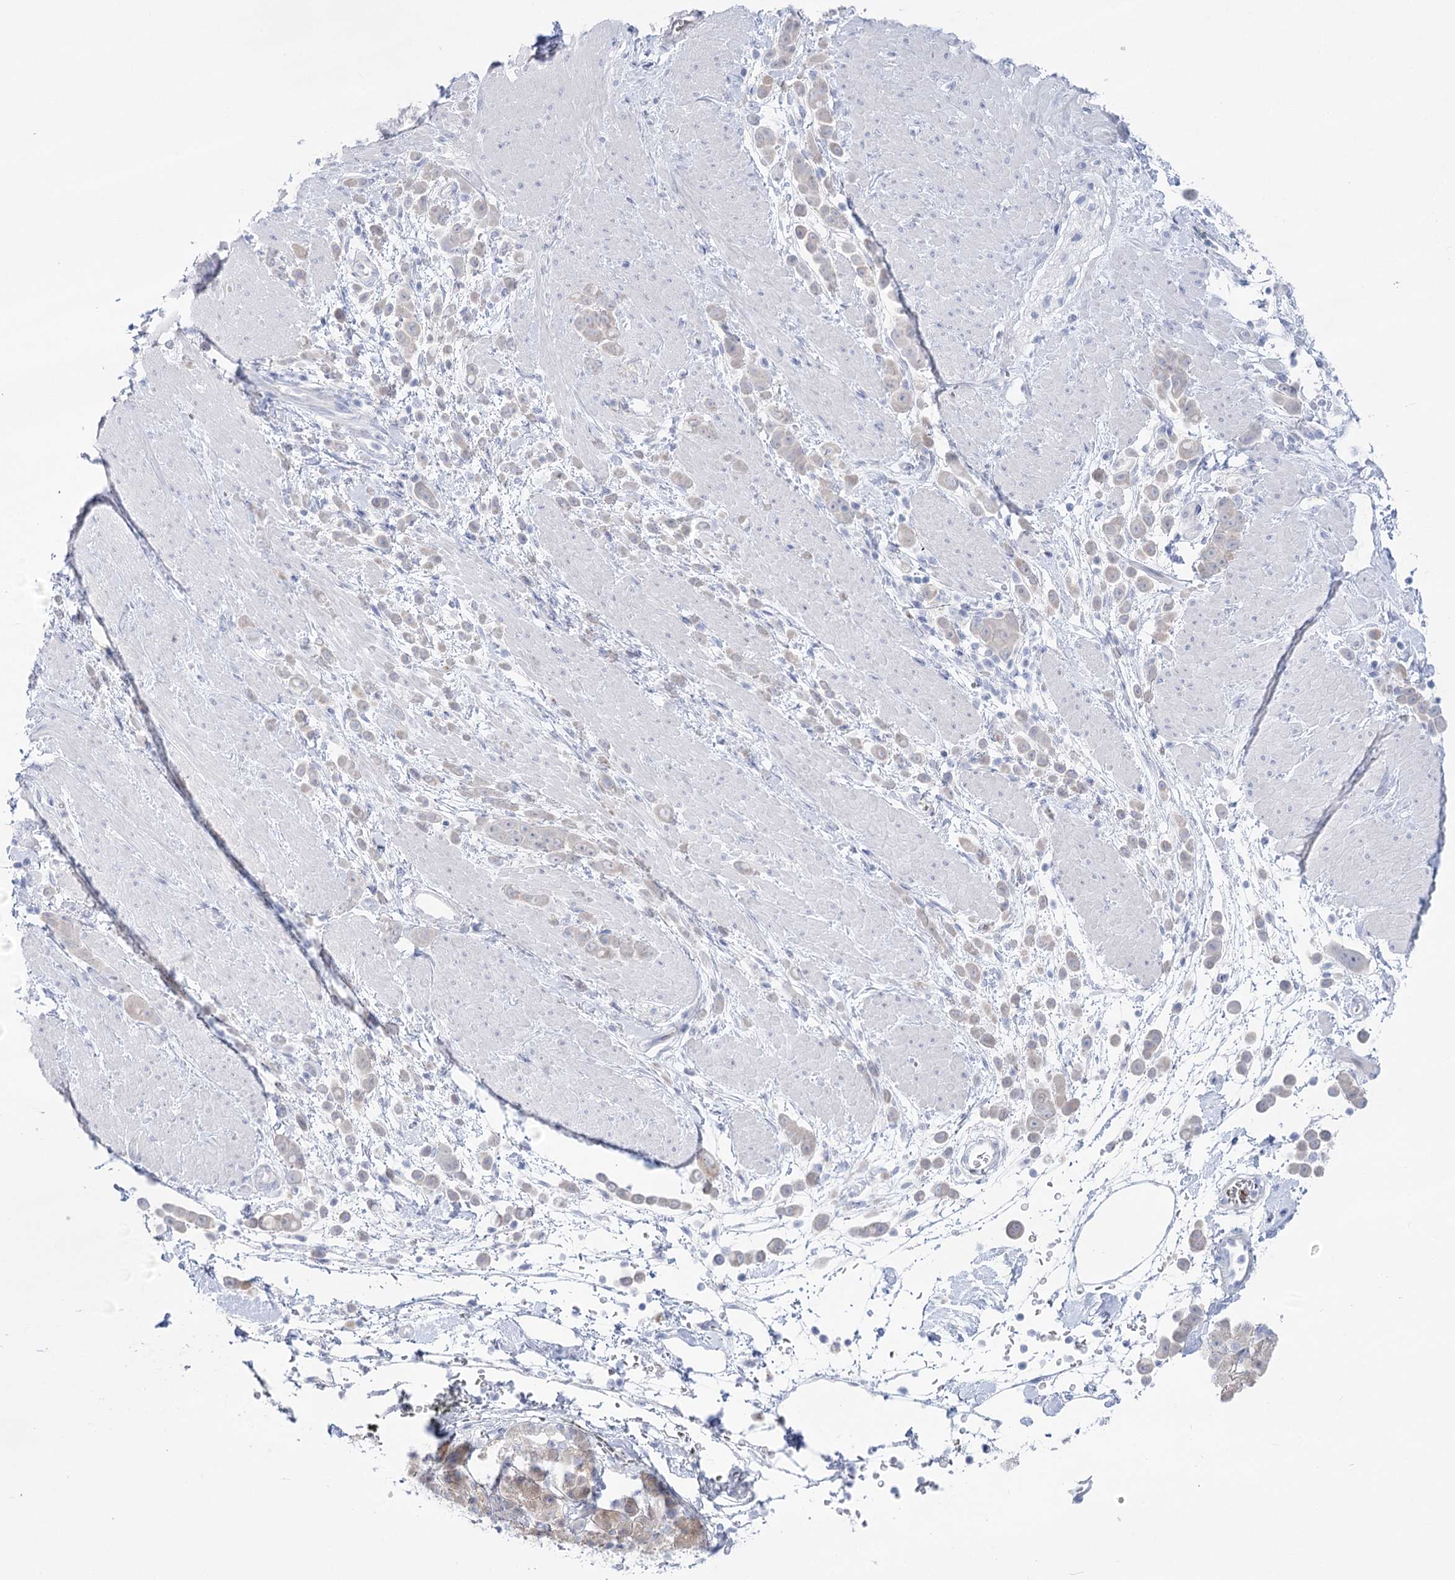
{"staining": {"intensity": "weak", "quantity": "25%-75%", "location": "cytoplasmic/membranous"}, "tissue": "pancreatic cancer", "cell_type": "Tumor cells", "image_type": "cancer", "snomed": [{"axis": "morphology", "description": "Normal tissue, NOS"}, {"axis": "morphology", "description": "Adenocarcinoma, NOS"}, {"axis": "topography", "description": "Pancreas"}], "caption": "Immunohistochemical staining of human adenocarcinoma (pancreatic) exhibits low levels of weak cytoplasmic/membranous expression in approximately 25%-75% of tumor cells.", "gene": "SIAE", "patient": {"sex": "female", "age": 64}}